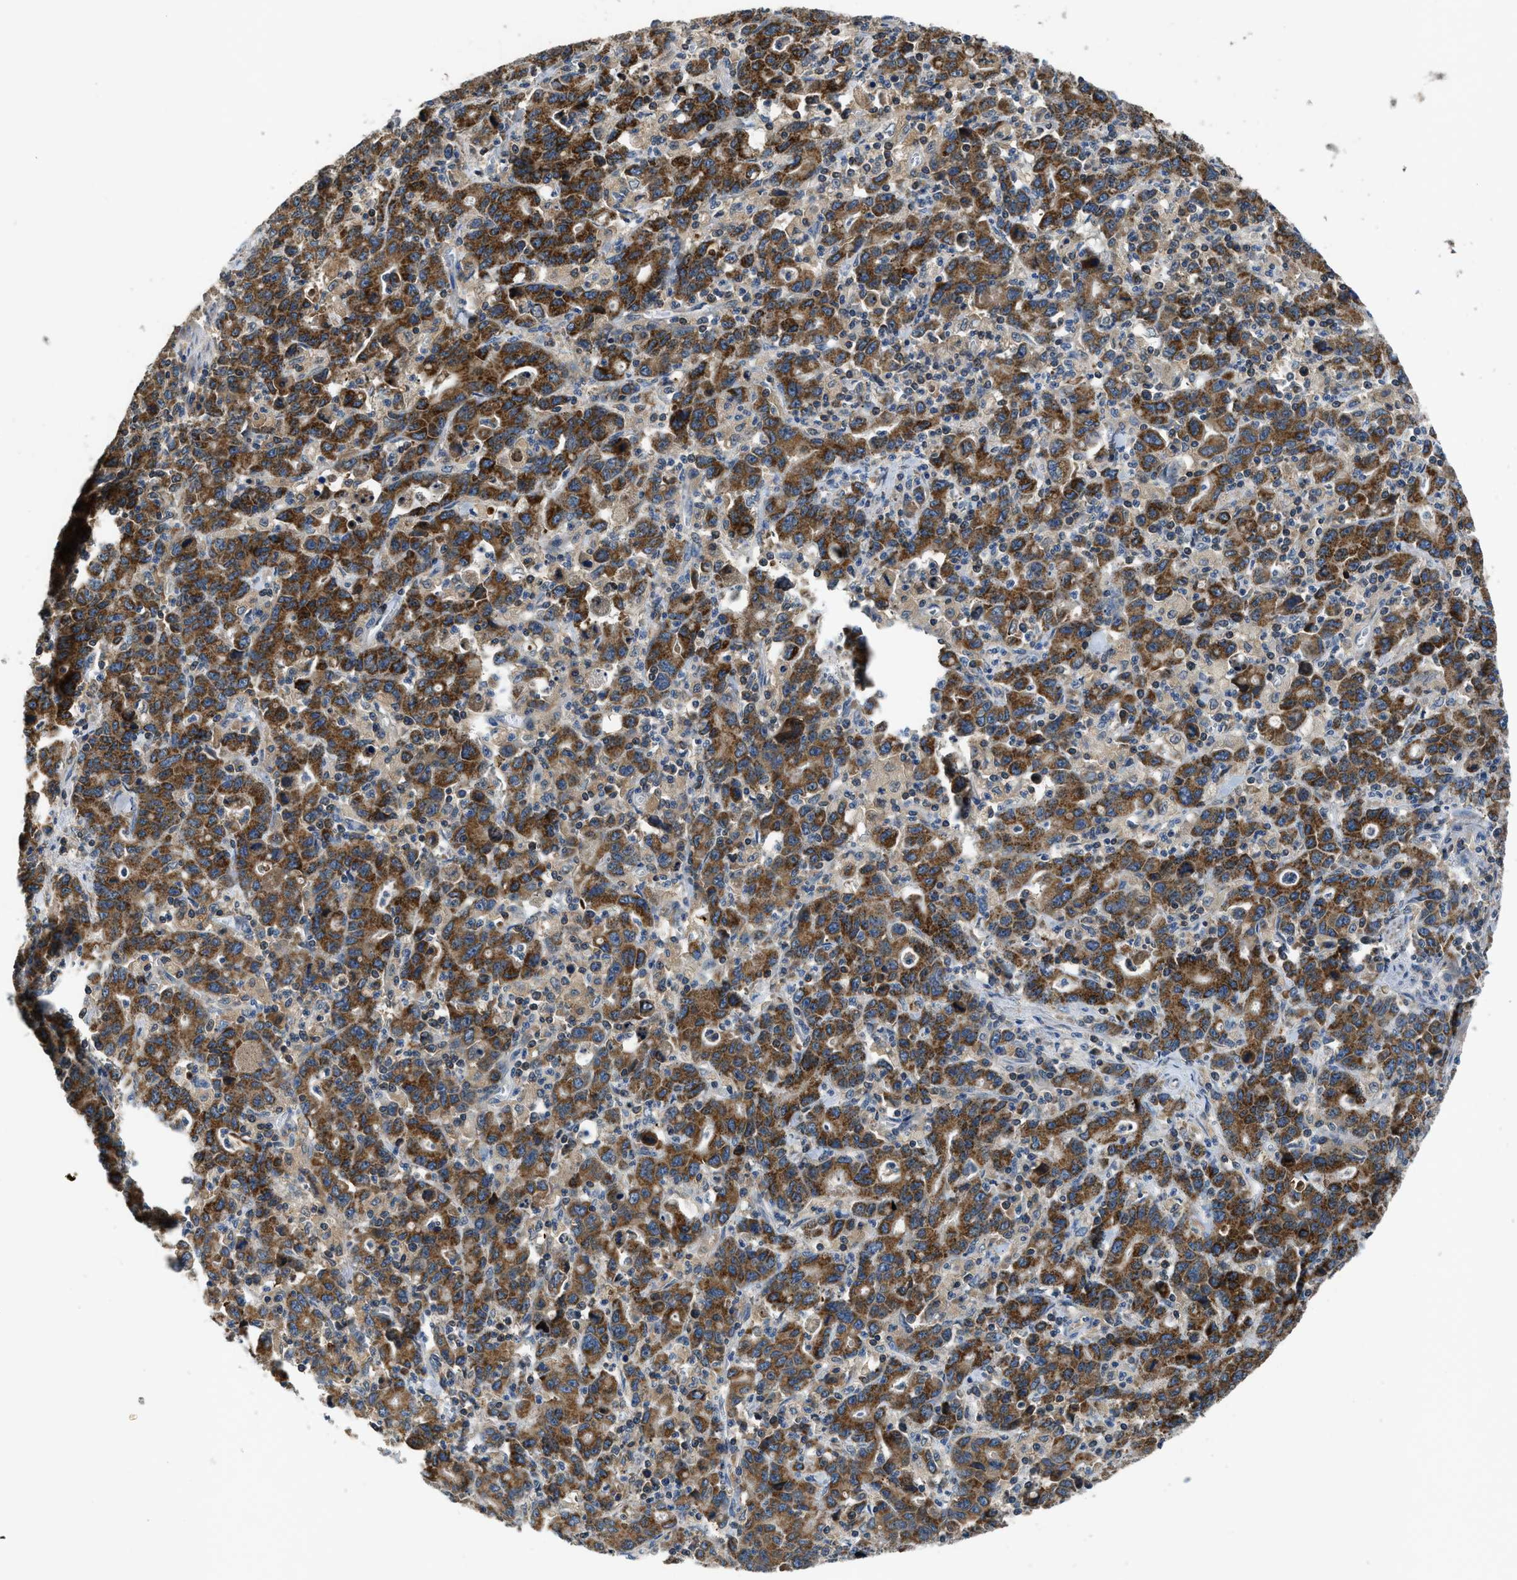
{"staining": {"intensity": "strong", "quantity": ">75%", "location": "cytoplasmic/membranous"}, "tissue": "stomach cancer", "cell_type": "Tumor cells", "image_type": "cancer", "snomed": [{"axis": "morphology", "description": "Adenocarcinoma, NOS"}, {"axis": "topography", "description": "Stomach, upper"}], "caption": "Protein expression by immunohistochemistry reveals strong cytoplasmic/membranous expression in approximately >75% of tumor cells in stomach cancer. Immunohistochemistry (ihc) stains the protein in brown and the nuclei are stained blue.", "gene": "PAFAH2", "patient": {"sex": "male", "age": 69}}